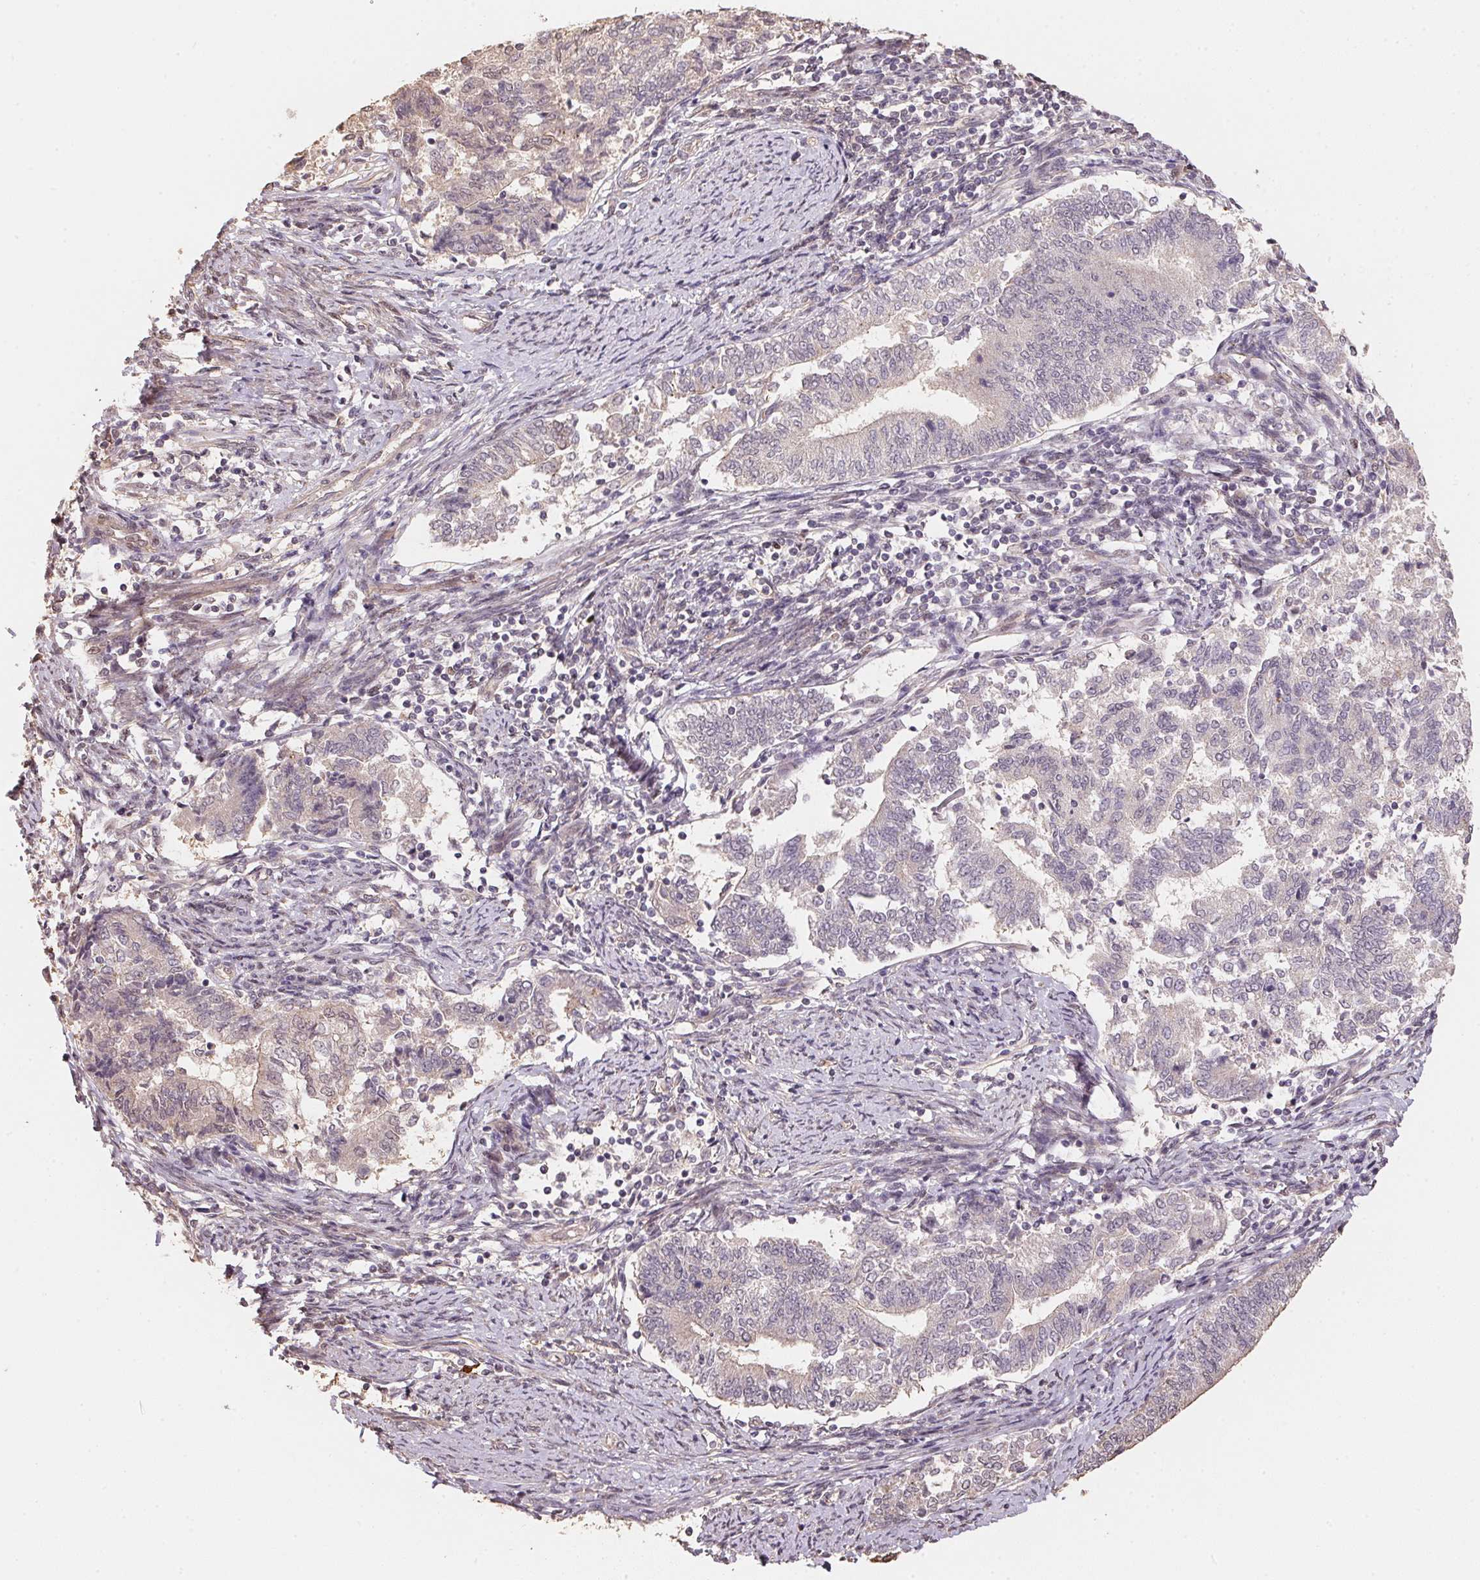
{"staining": {"intensity": "negative", "quantity": "none", "location": "none"}, "tissue": "endometrial cancer", "cell_type": "Tumor cells", "image_type": "cancer", "snomed": [{"axis": "morphology", "description": "Adenocarcinoma, NOS"}, {"axis": "topography", "description": "Endometrium"}], "caption": "Immunohistochemistry of endometrial adenocarcinoma displays no positivity in tumor cells.", "gene": "TMEM222", "patient": {"sex": "female", "age": 65}}